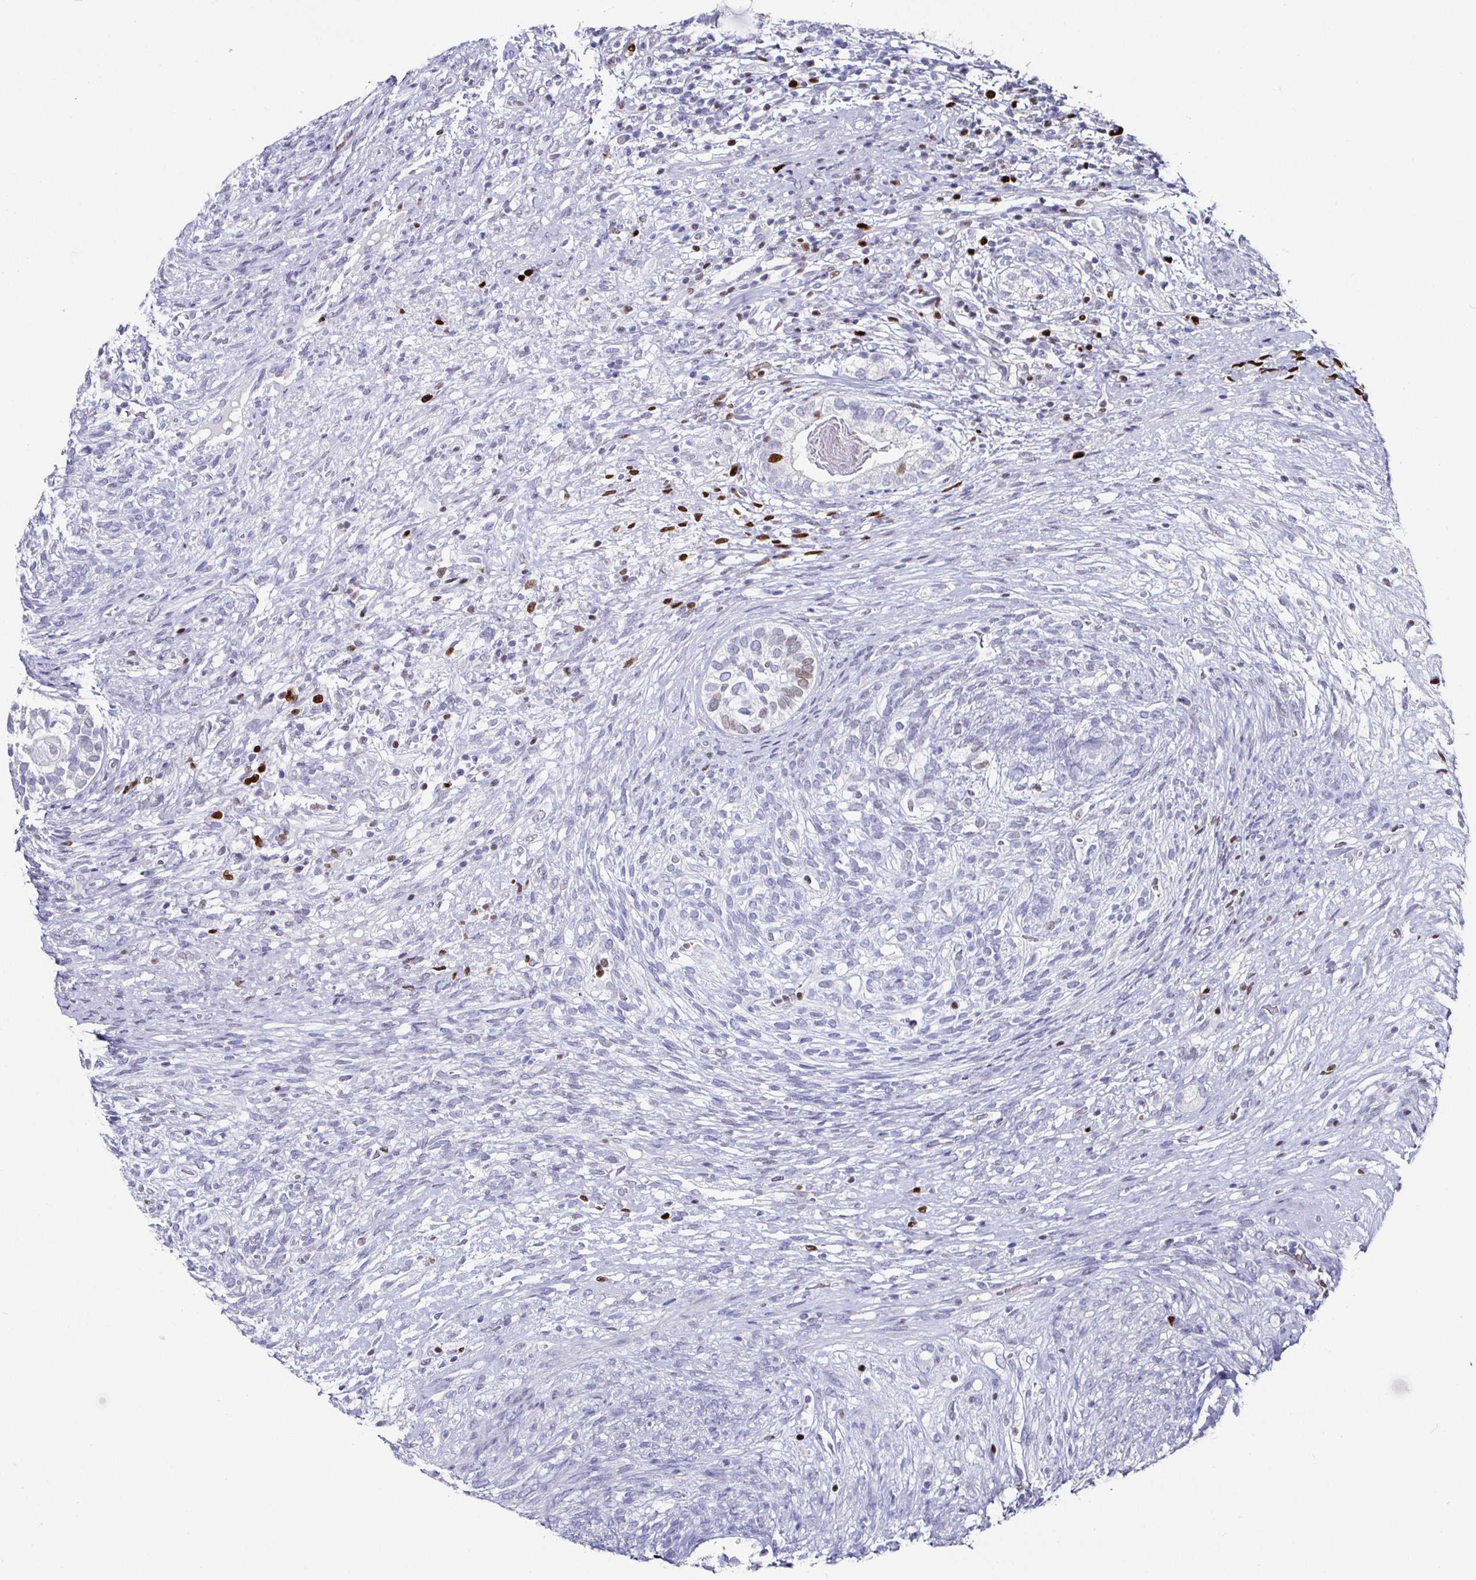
{"staining": {"intensity": "negative", "quantity": "none", "location": "none"}, "tissue": "testis cancer", "cell_type": "Tumor cells", "image_type": "cancer", "snomed": [{"axis": "morphology", "description": "Seminoma, NOS"}, {"axis": "morphology", "description": "Carcinoma, Embryonal, NOS"}, {"axis": "topography", "description": "Testis"}], "caption": "Testis cancer (seminoma) was stained to show a protein in brown. There is no significant staining in tumor cells.", "gene": "RUNX2", "patient": {"sex": "male", "age": 41}}